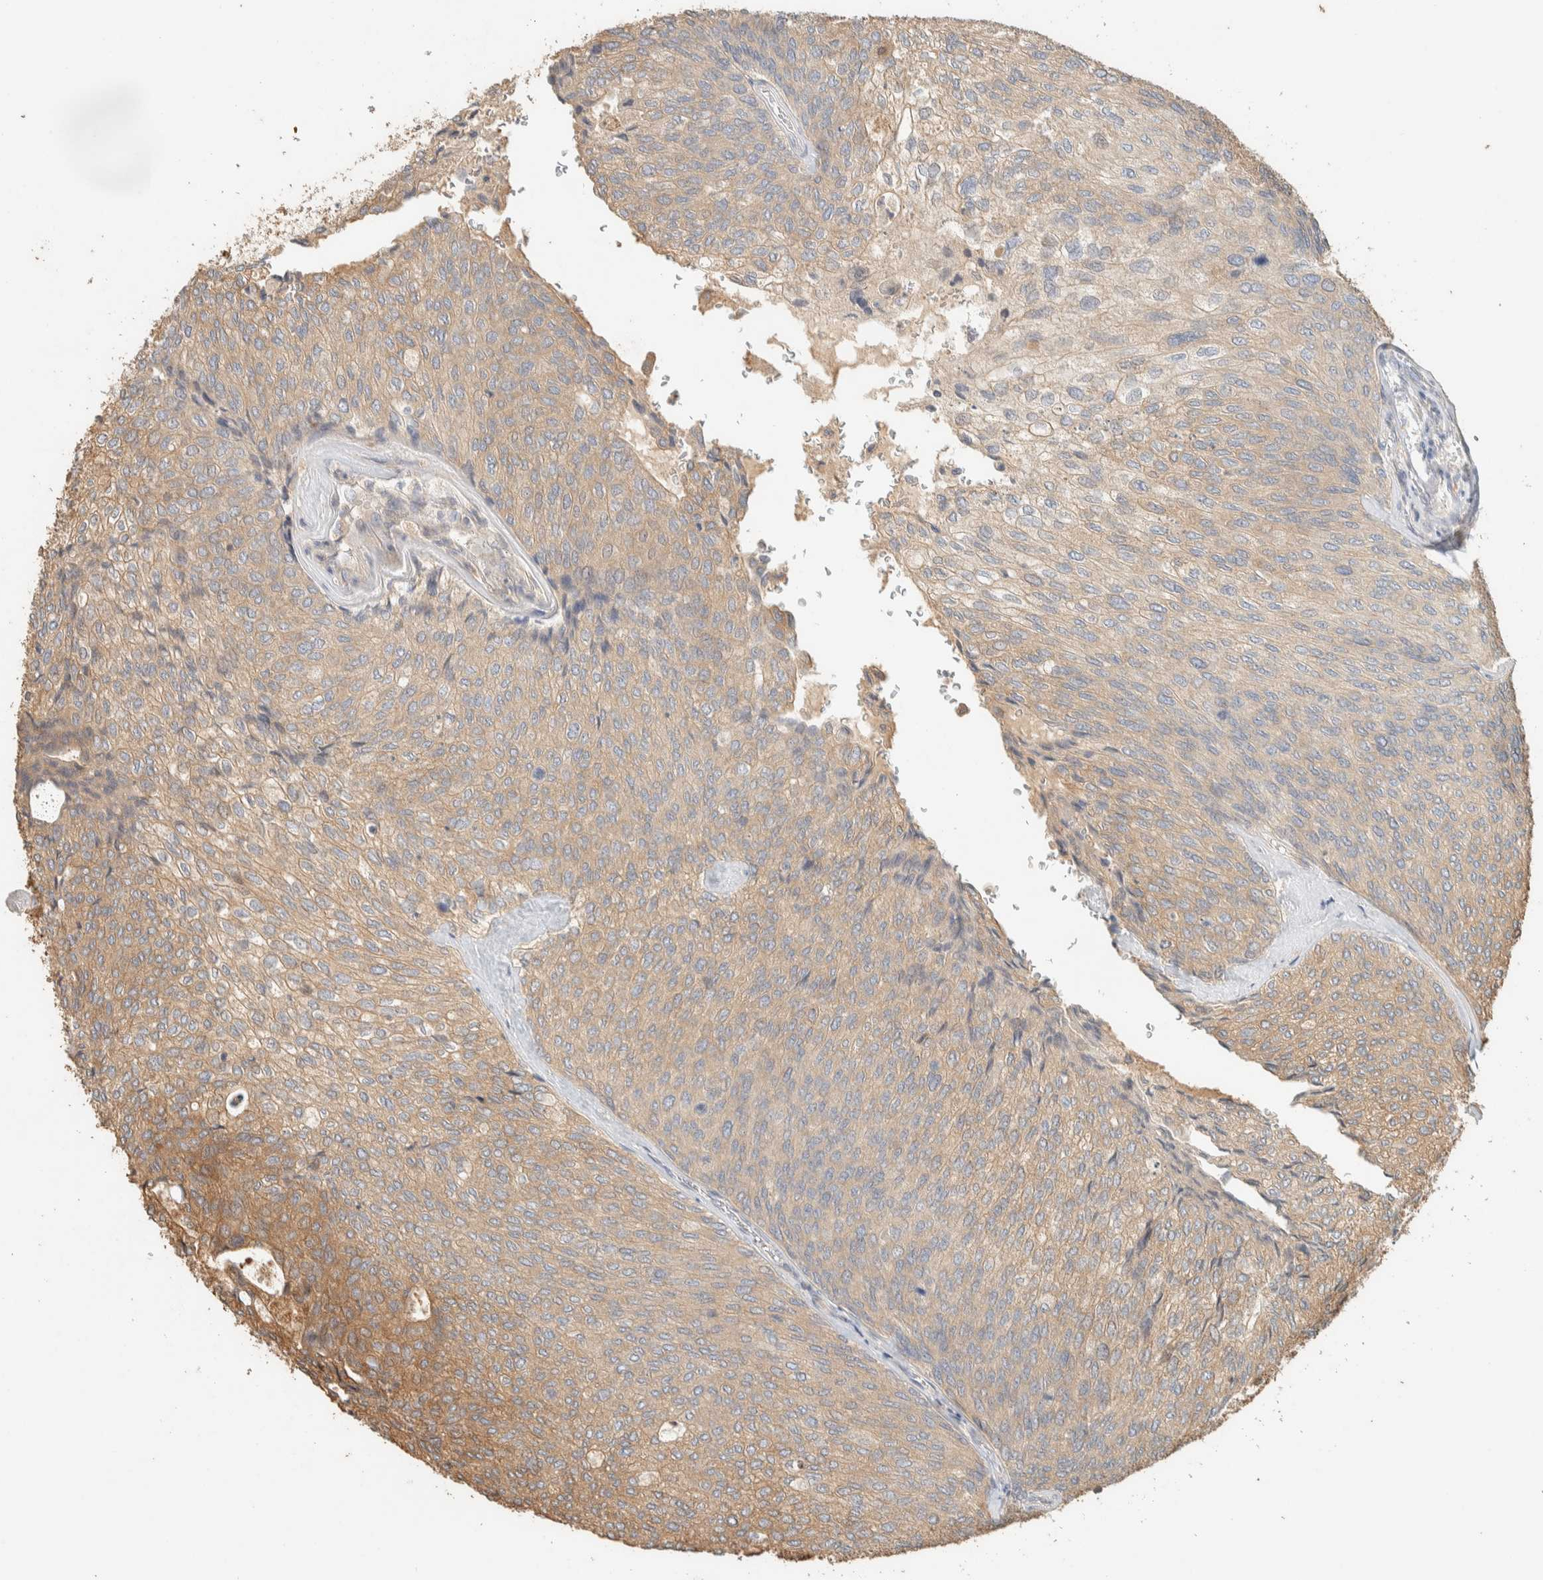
{"staining": {"intensity": "moderate", "quantity": "25%-75%", "location": "cytoplasmic/membranous"}, "tissue": "urothelial cancer", "cell_type": "Tumor cells", "image_type": "cancer", "snomed": [{"axis": "morphology", "description": "Urothelial carcinoma, Low grade"}, {"axis": "topography", "description": "Urinary bladder"}], "caption": "Urothelial carcinoma (low-grade) tissue shows moderate cytoplasmic/membranous positivity in about 25%-75% of tumor cells", "gene": "EXOC7", "patient": {"sex": "female", "age": 79}}